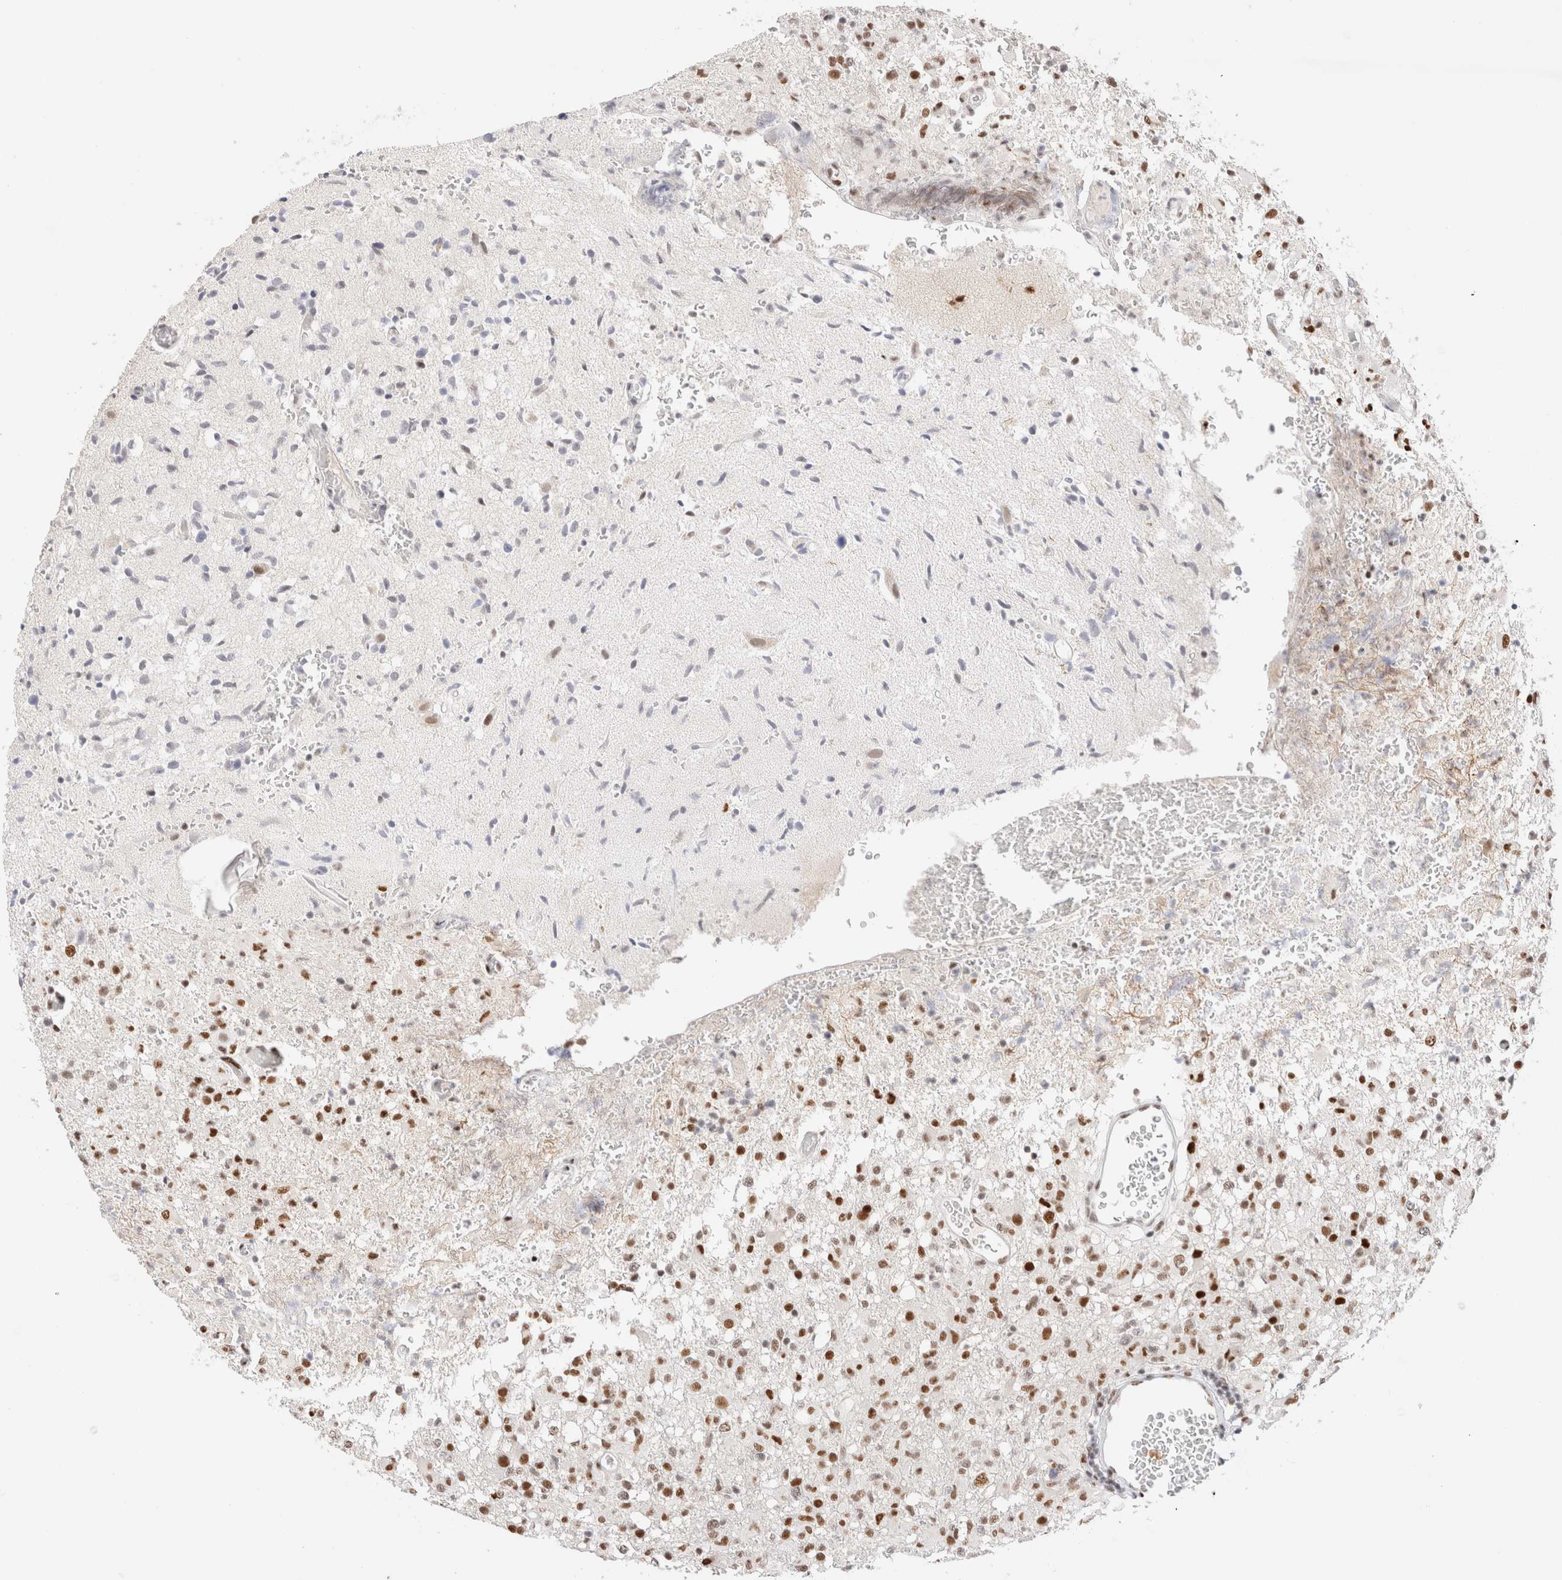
{"staining": {"intensity": "moderate", "quantity": ">75%", "location": "nuclear"}, "tissue": "glioma", "cell_type": "Tumor cells", "image_type": "cancer", "snomed": [{"axis": "morphology", "description": "Glioma, malignant, High grade"}, {"axis": "topography", "description": "Brain"}], "caption": "Protein staining of malignant glioma (high-grade) tissue displays moderate nuclear positivity in approximately >75% of tumor cells. (IHC, brightfield microscopy, high magnification).", "gene": "ZNF282", "patient": {"sex": "female", "age": 57}}